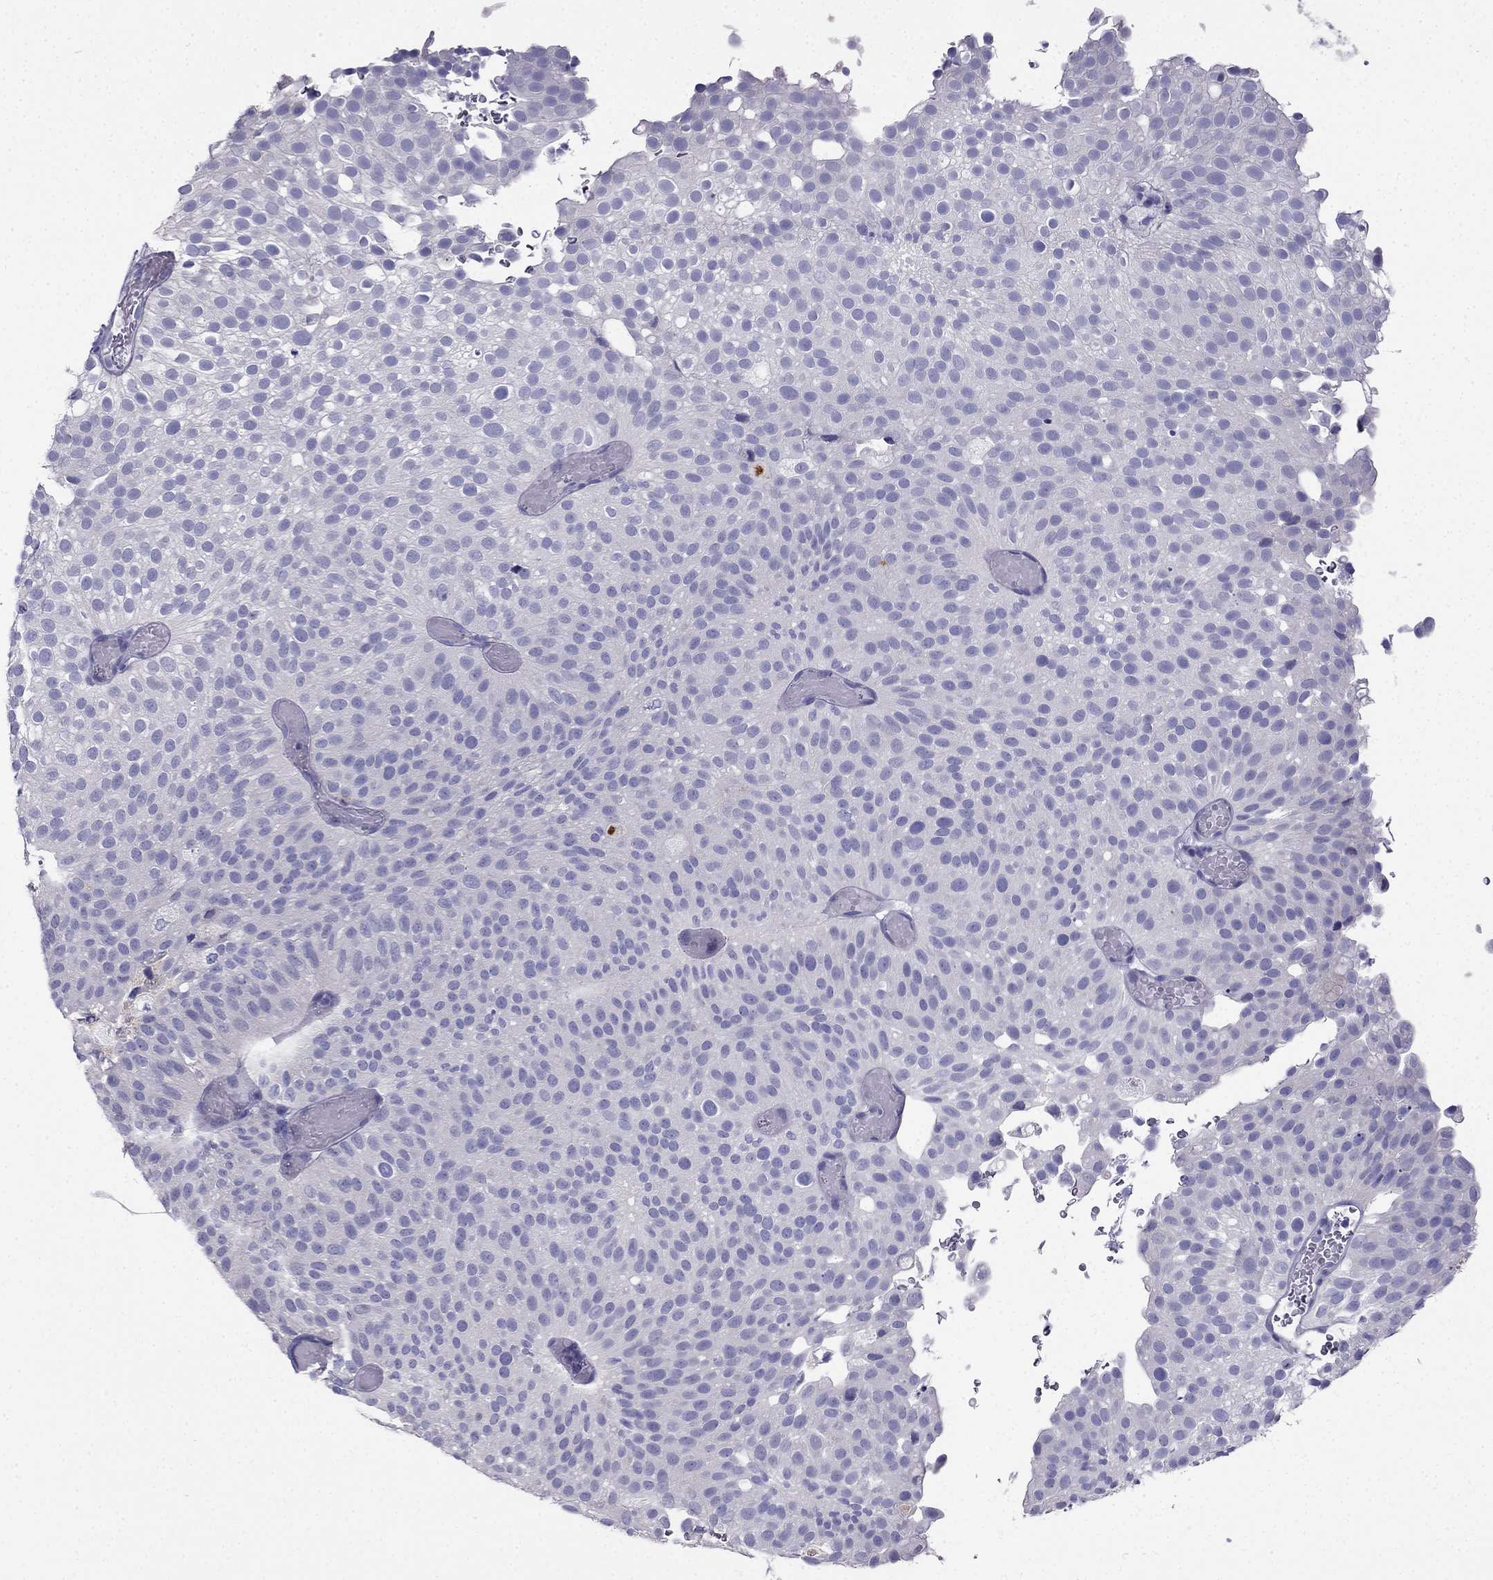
{"staining": {"intensity": "negative", "quantity": "none", "location": "none"}, "tissue": "urothelial cancer", "cell_type": "Tumor cells", "image_type": "cancer", "snomed": [{"axis": "morphology", "description": "Urothelial carcinoma, Low grade"}, {"axis": "topography", "description": "Urinary bladder"}], "caption": "Human low-grade urothelial carcinoma stained for a protein using immunohistochemistry (IHC) shows no positivity in tumor cells.", "gene": "PTH", "patient": {"sex": "male", "age": 78}}